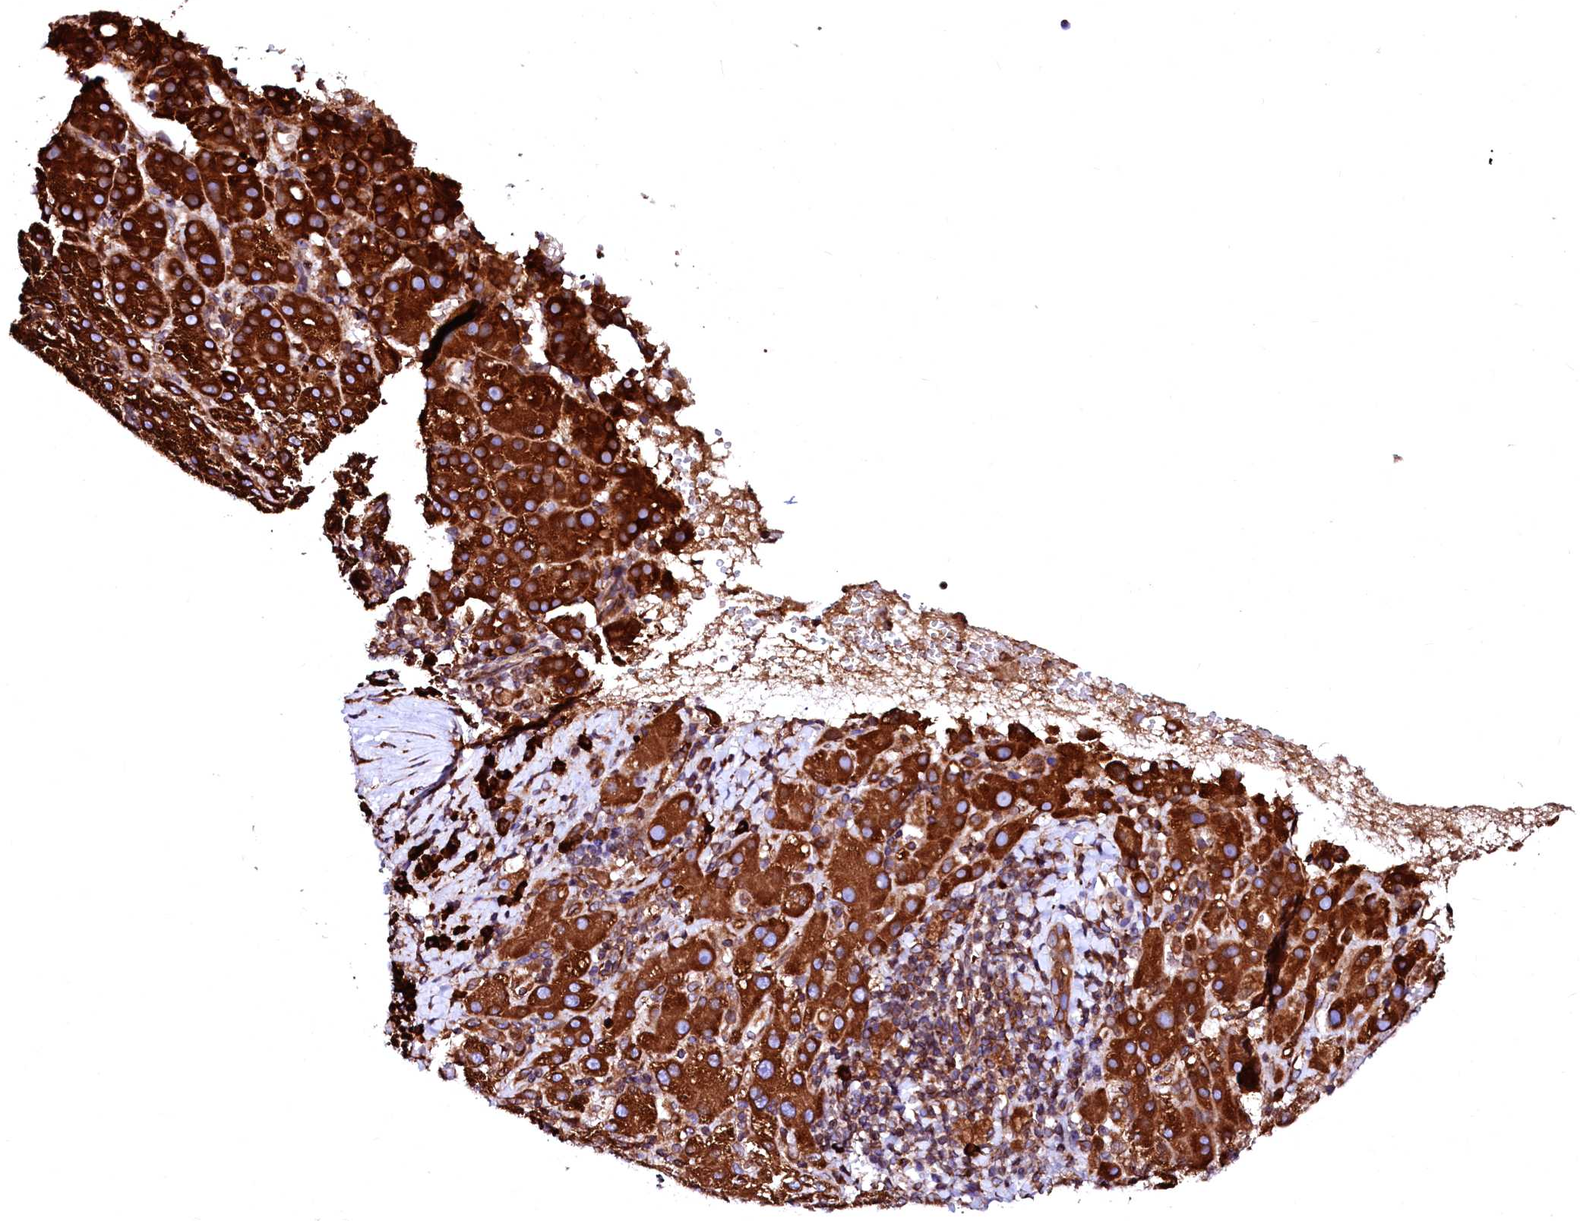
{"staining": {"intensity": "strong", "quantity": ">75%", "location": "cytoplasmic/membranous"}, "tissue": "liver cancer", "cell_type": "Tumor cells", "image_type": "cancer", "snomed": [{"axis": "morphology", "description": "Carcinoma, Hepatocellular, NOS"}, {"axis": "topography", "description": "Liver"}], "caption": "Strong cytoplasmic/membranous expression is identified in about >75% of tumor cells in liver cancer.", "gene": "DERL1", "patient": {"sex": "female", "age": 58}}